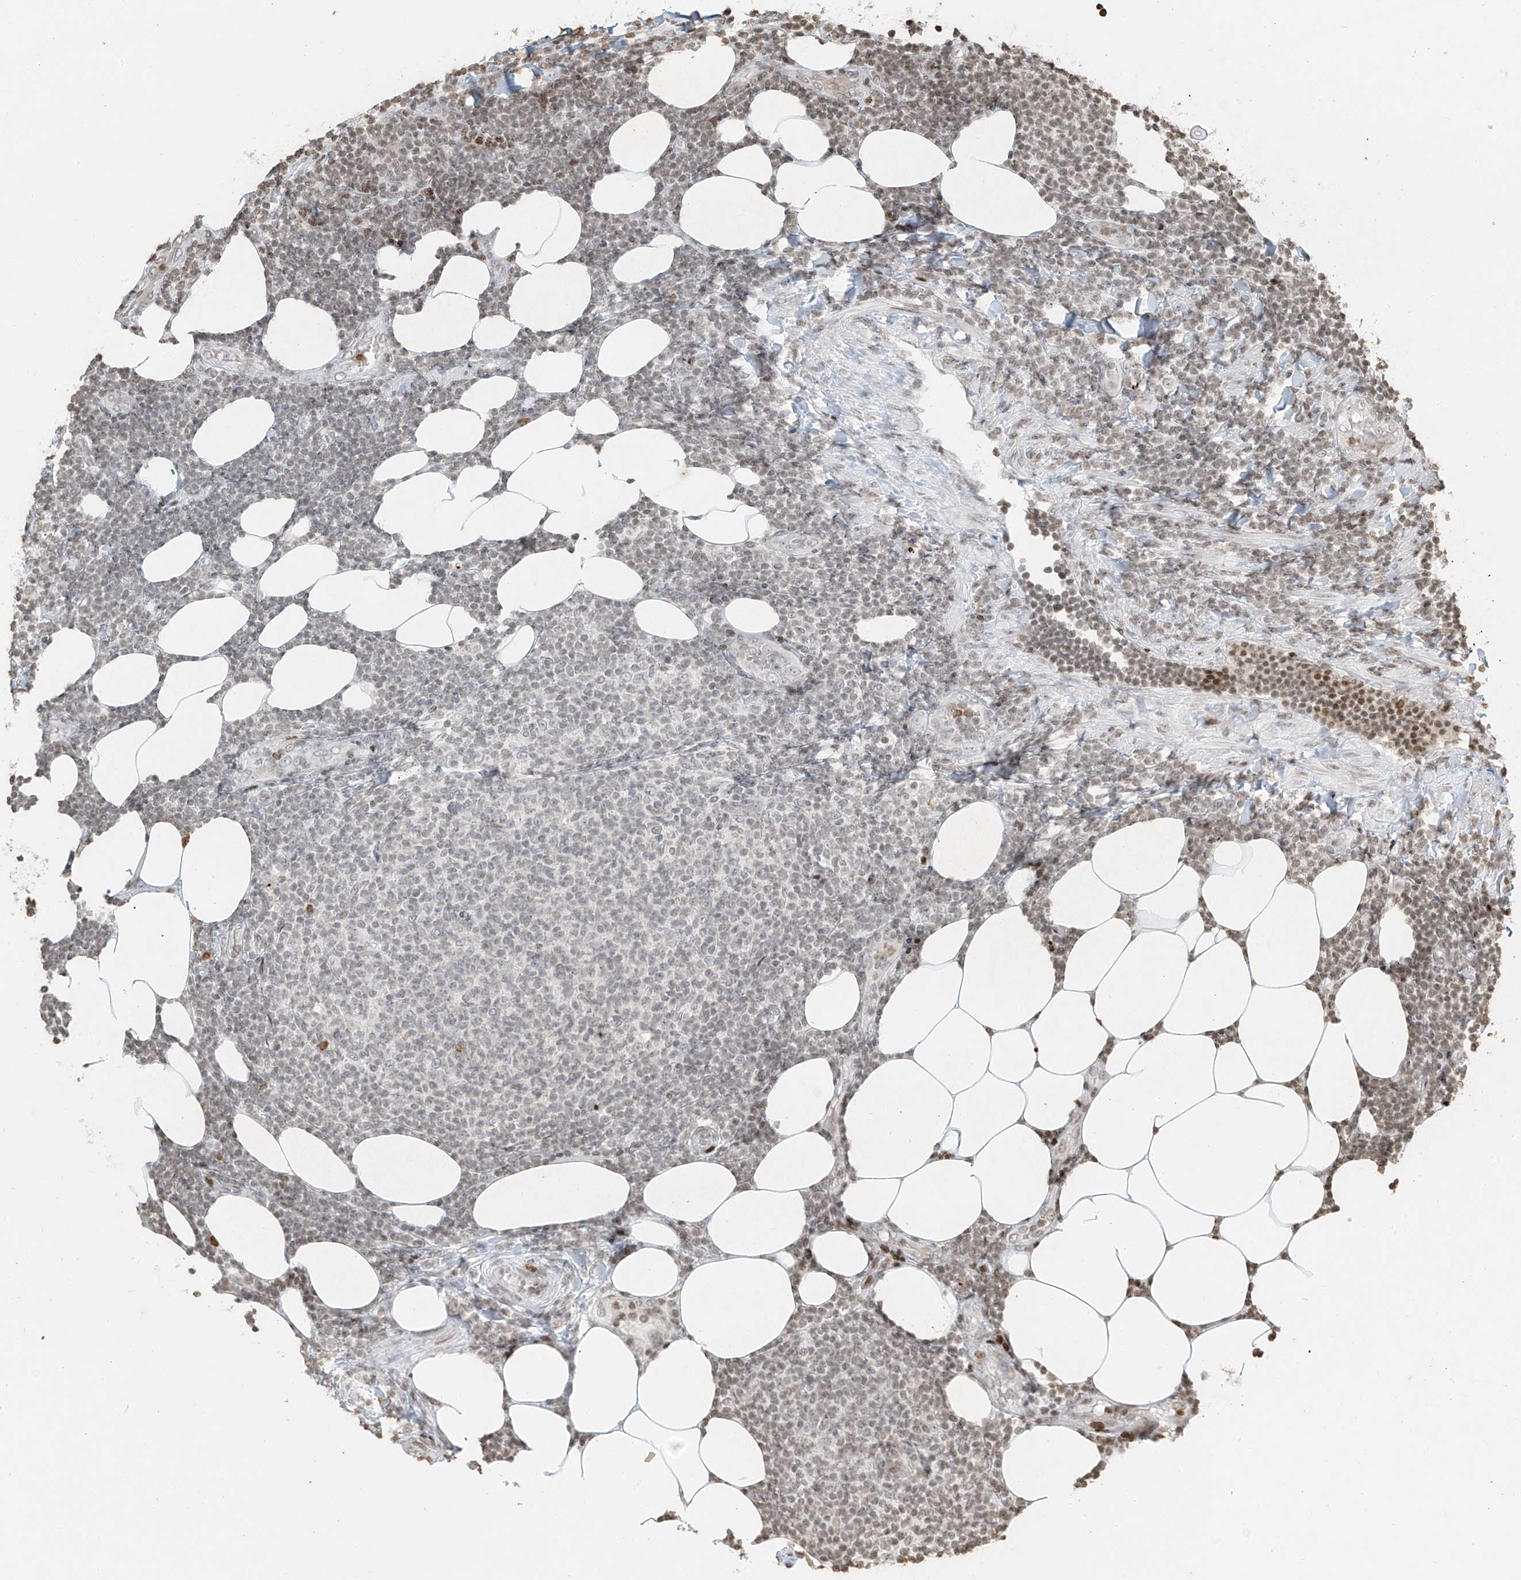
{"staining": {"intensity": "weak", "quantity": "<25%", "location": "nuclear"}, "tissue": "lymphoma", "cell_type": "Tumor cells", "image_type": "cancer", "snomed": [{"axis": "morphology", "description": "Malignant lymphoma, non-Hodgkin's type, Low grade"}, {"axis": "topography", "description": "Lymph node"}], "caption": "Lymphoma stained for a protein using immunohistochemistry (IHC) exhibits no positivity tumor cells.", "gene": "C17orf58", "patient": {"sex": "male", "age": 66}}